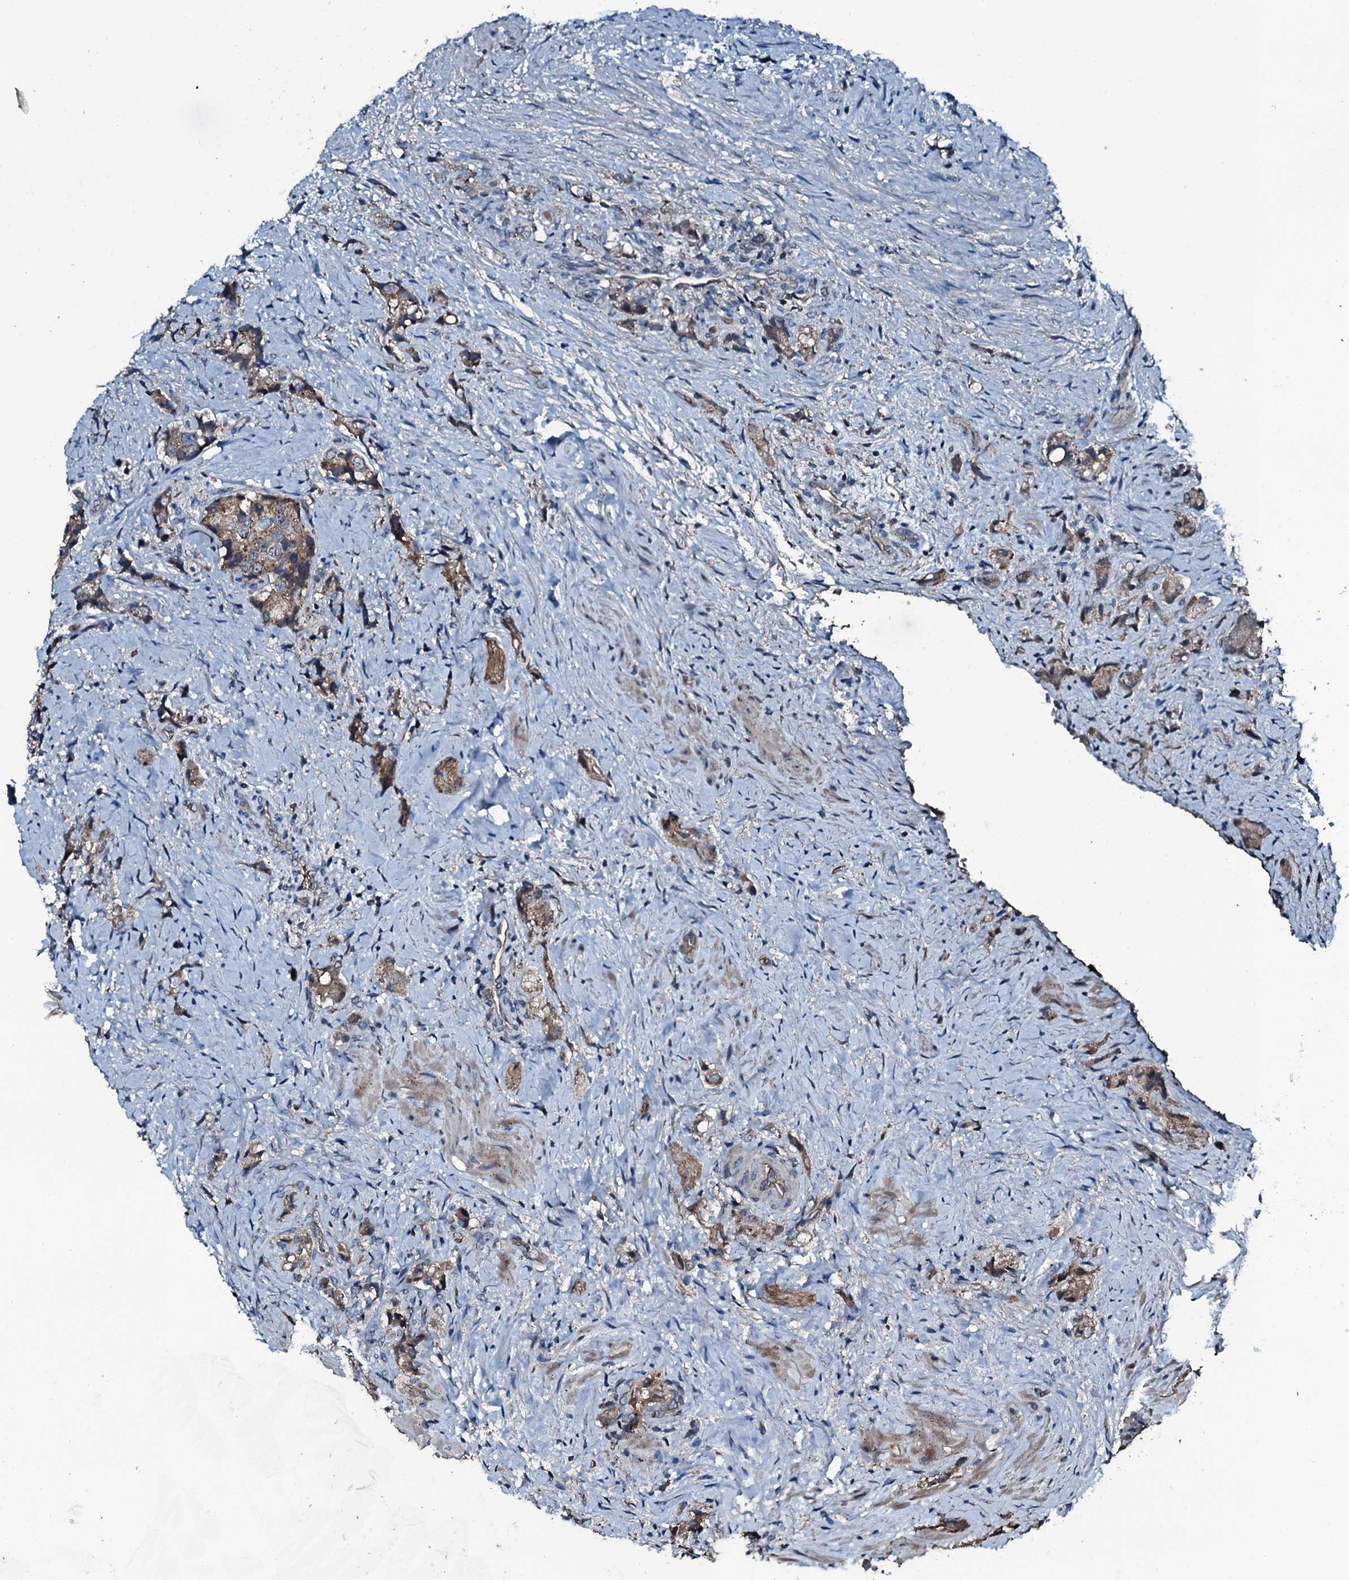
{"staining": {"intensity": "weak", "quantity": "25%-75%", "location": "cytoplasmic/membranous"}, "tissue": "prostate cancer", "cell_type": "Tumor cells", "image_type": "cancer", "snomed": [{"axis": "morphology", "description": "Adenocarcinoma, High grade"}, {"axis": "topography", "description": "Prostate"}], "caption": "A brown stain highlights weak cytoplasmic/membranous expression of a protein in human adenocarcinoma (high-grade) (prostate) tumor cells. Using DAB (brown) and hematoxylin (blue) stains, captured at high magnification using brightfield microscopy.", "gene": "TRIM7", "patient": {"sex": "male", "age": 65}}